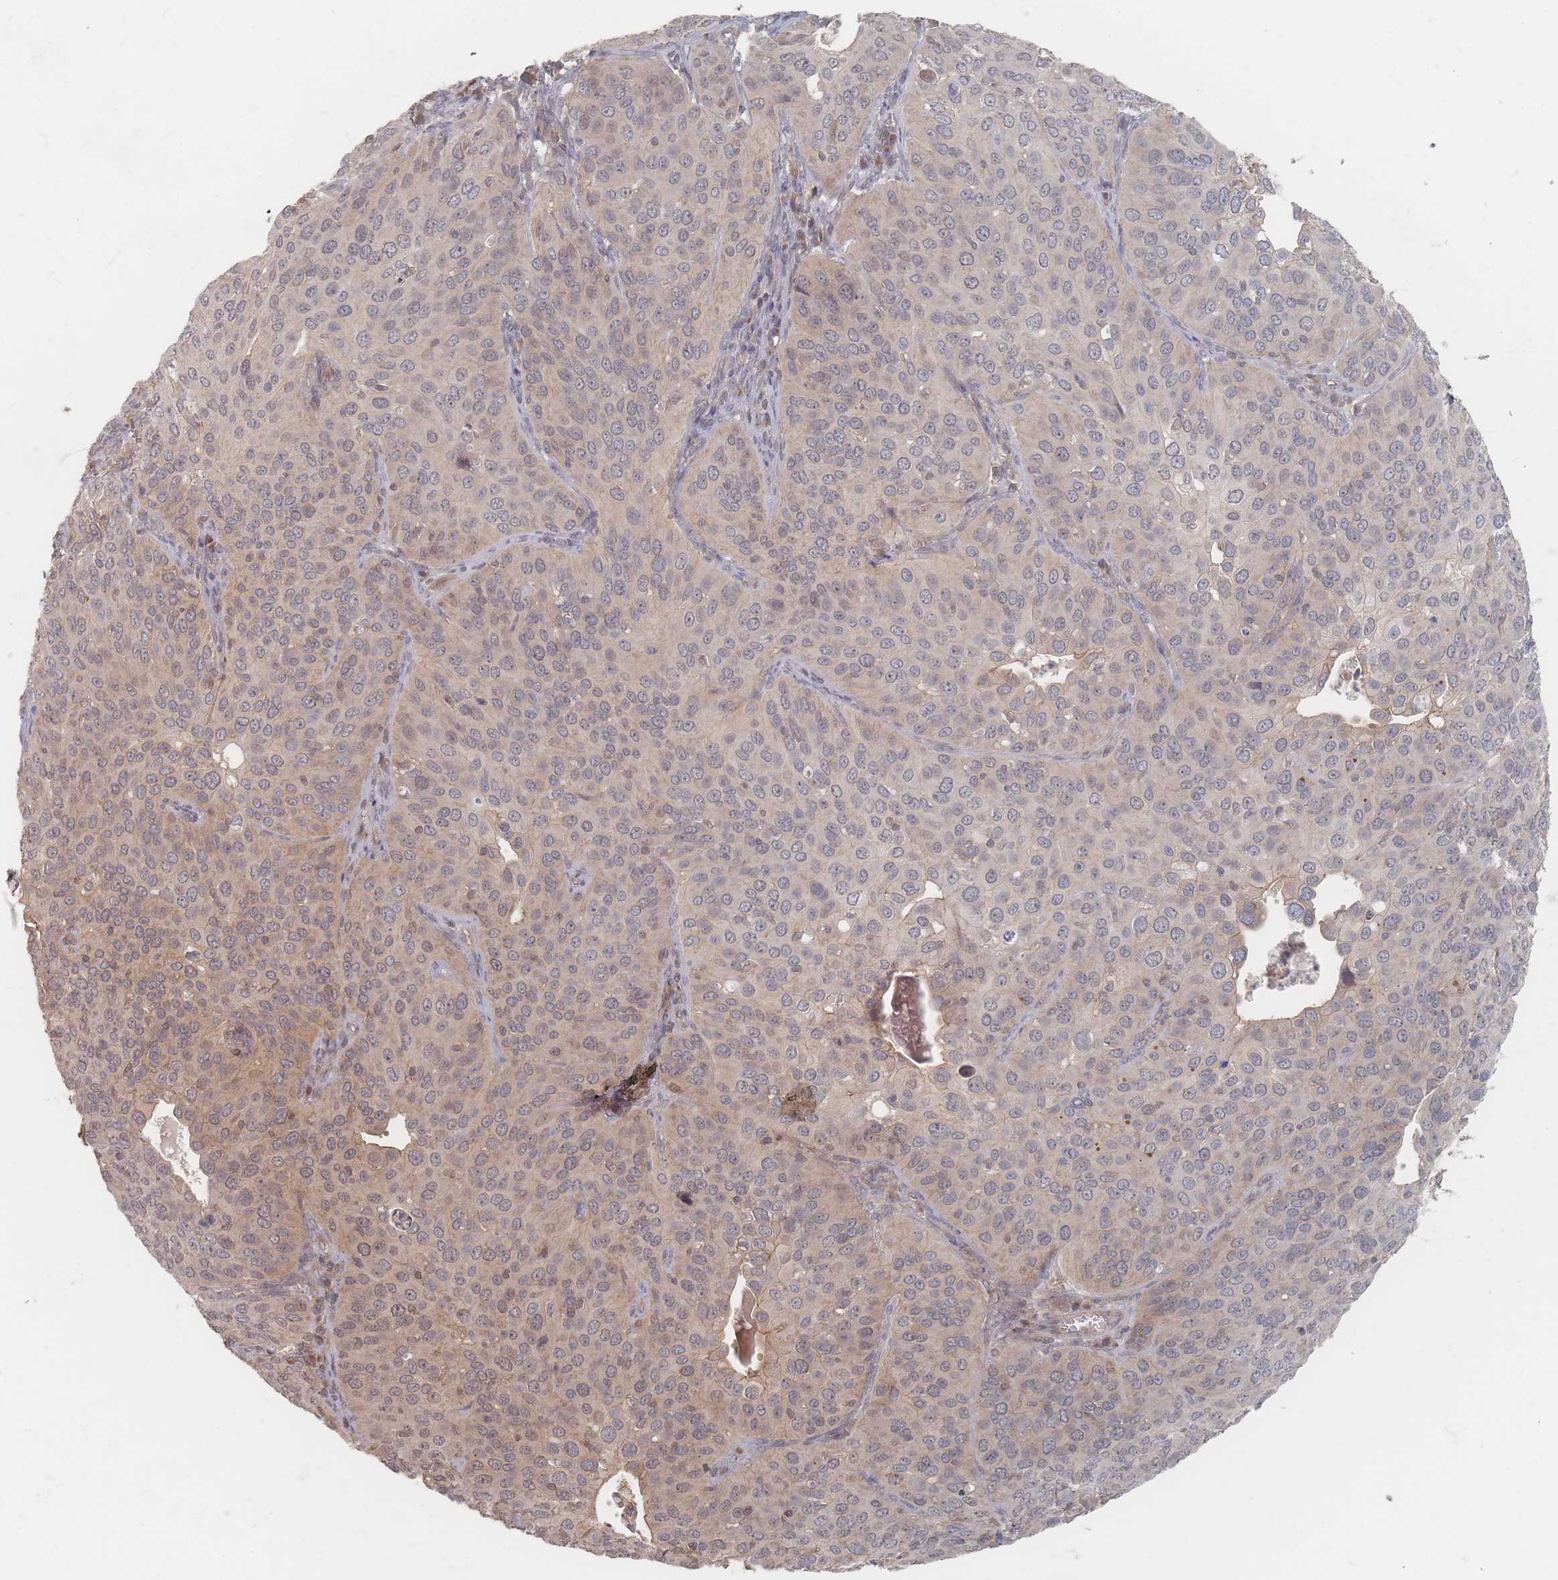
{"staining": {"intensity": "moderate", "quantity": "25%-75%", "location": "cytoplasmic/membranous"}, "tissue": "cervical cancer", "cell_type": "Tumor cells", "image_type": "cancer", "snomed": [{"axis": "morphology", "description": "Squamous cell carcinoma, NOS"}, {"axis": "topography", "description": "Cervix"}], "caption": "Immunohistochemistry of cervical squamous cell carcinoma reveals medium levels of moderate cytoplasmic/membranous expression in approximately 25%-75% of tumor cells.", "gene": "GLE1", "patient": {"sex": "female", "age": 36}}